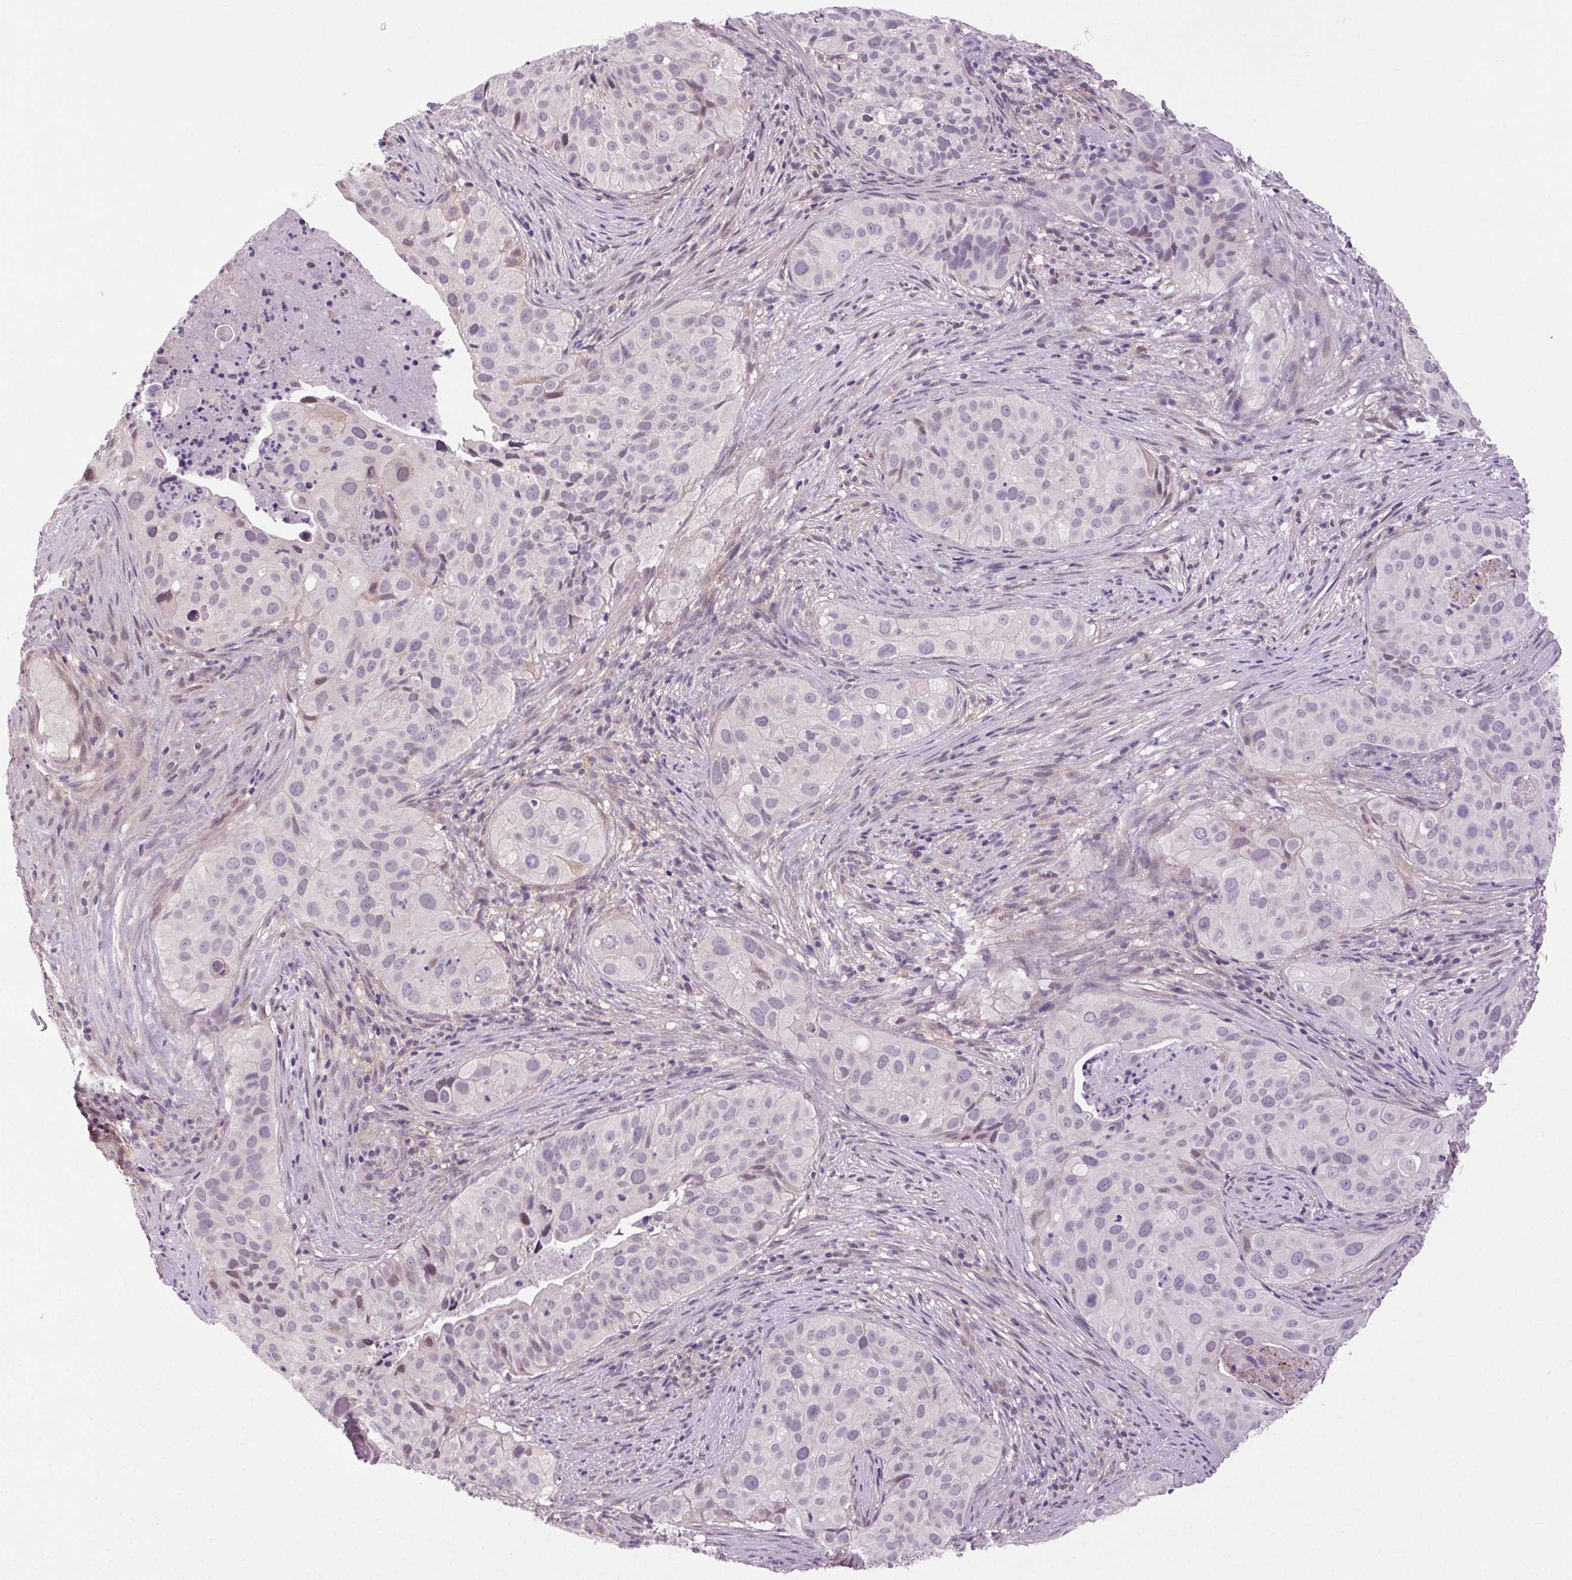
{"staining": {"intensity": "weak", "quantity": "<25%", "location": "nuclear"}, "tissue": "cervical cancer", "cell_type": "Tumor cells", "image_type": "cancer", "snomed": [{"axis": "morphology", "description": "Squamous cell carcinoma, NOS"}, {"axis": "topography", "description": "Cervix"}], "caption": "An IHC micrograph of cervical squamous cell carcinoma is shown. There is no staining in tumor cells of cervical squamous cell carcinoma.", "gene": "SYT11", "patient": {"sex": "female", "age": 38}}